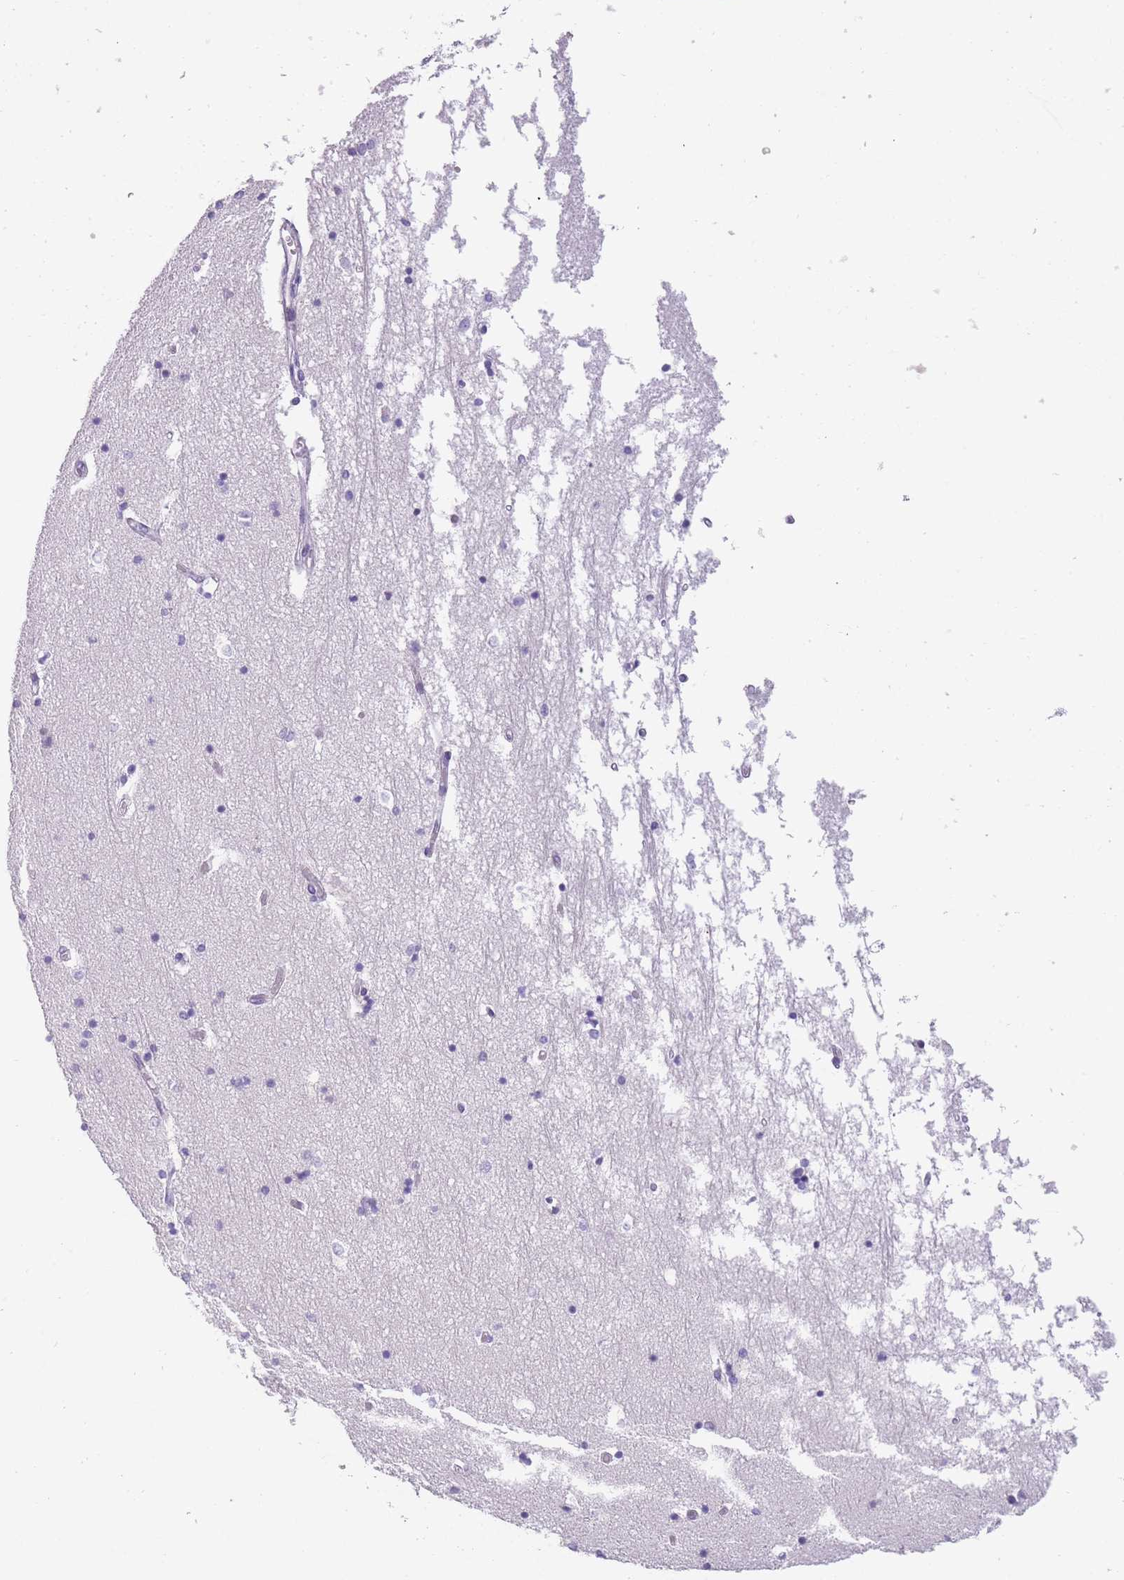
{"staining": {"intensity": "negative", "quantity": "none", "location": "none"}, "tissue": "hippocampus", "cell_type": "Glial cells", "image_type": "normal", "snomed": [{"axis": "morphology", "description": "Normal tissue, NOS"}, {"axis": "topography", "description": "Hippocampus"}], "caption": "IHC of unremarkable hippocampus displays no staining in glial cells. The staining is performed using DAB (3,3'-diaminobenzidine) brown chromogen with nuclei counter-stained in using hematoxylin.", "gene": "IMPG1", "patient": {"sex": "male", "age": 45}}